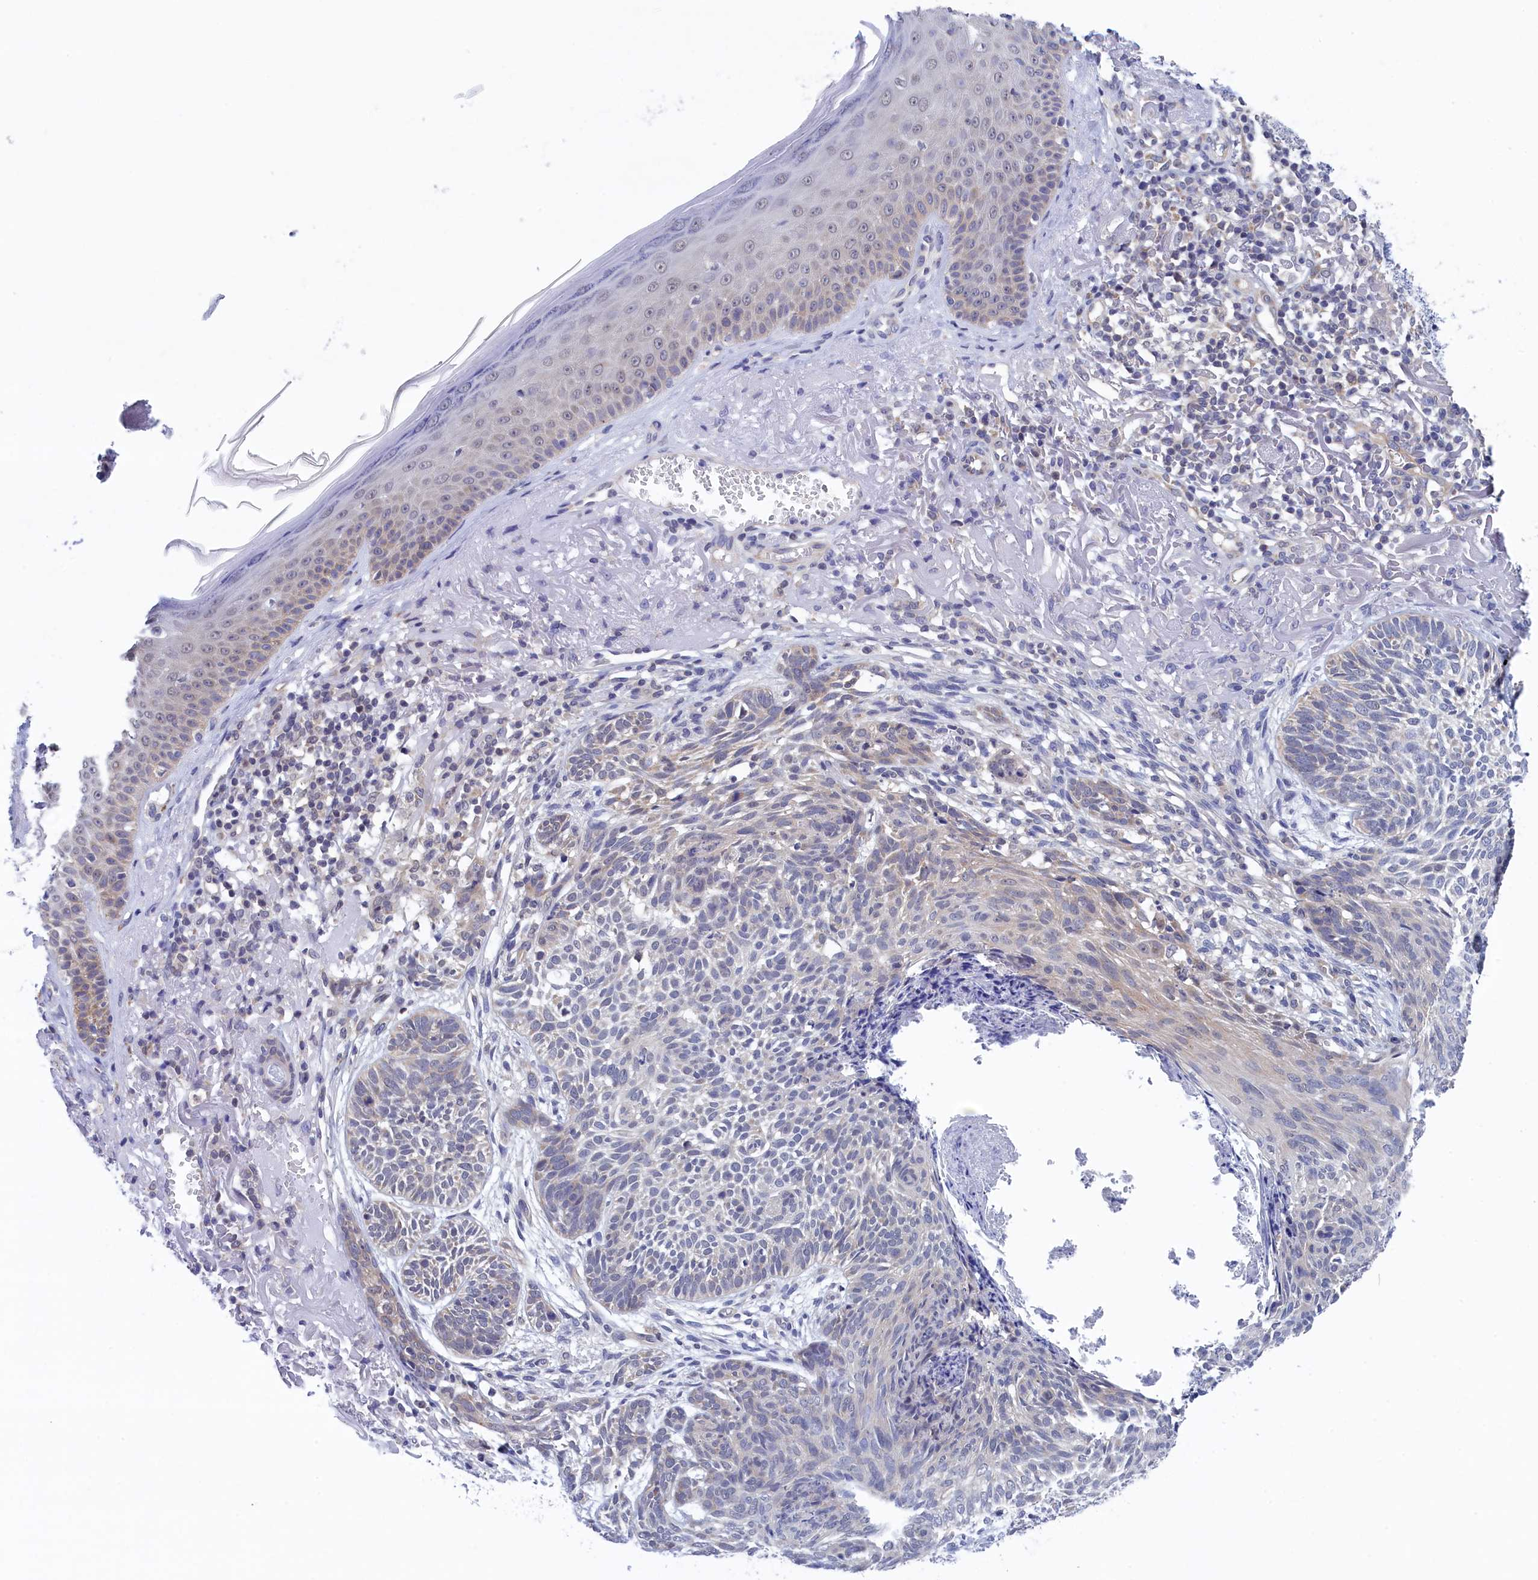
{"staining": {"intensity": "negative", "quantity": "none", "location": "none"}, "tissue": "skin cancer", "cell_type": "Tumor cells", "image_type": "cancer", "snomed": [{"axis": "morphology", "description": "Normal tissue, NOS"}, {"axis": "morphology", "description": "Basal cell carcinoma"}, {"axis": "topography", "description": "Skin"}], "caption": "Skin basal cell carcinoma stained for a protein using immunohistochemistry displays no staining tumor cells.", "gene": "PGP", "patient": {"sex": "male", "age": 66}}